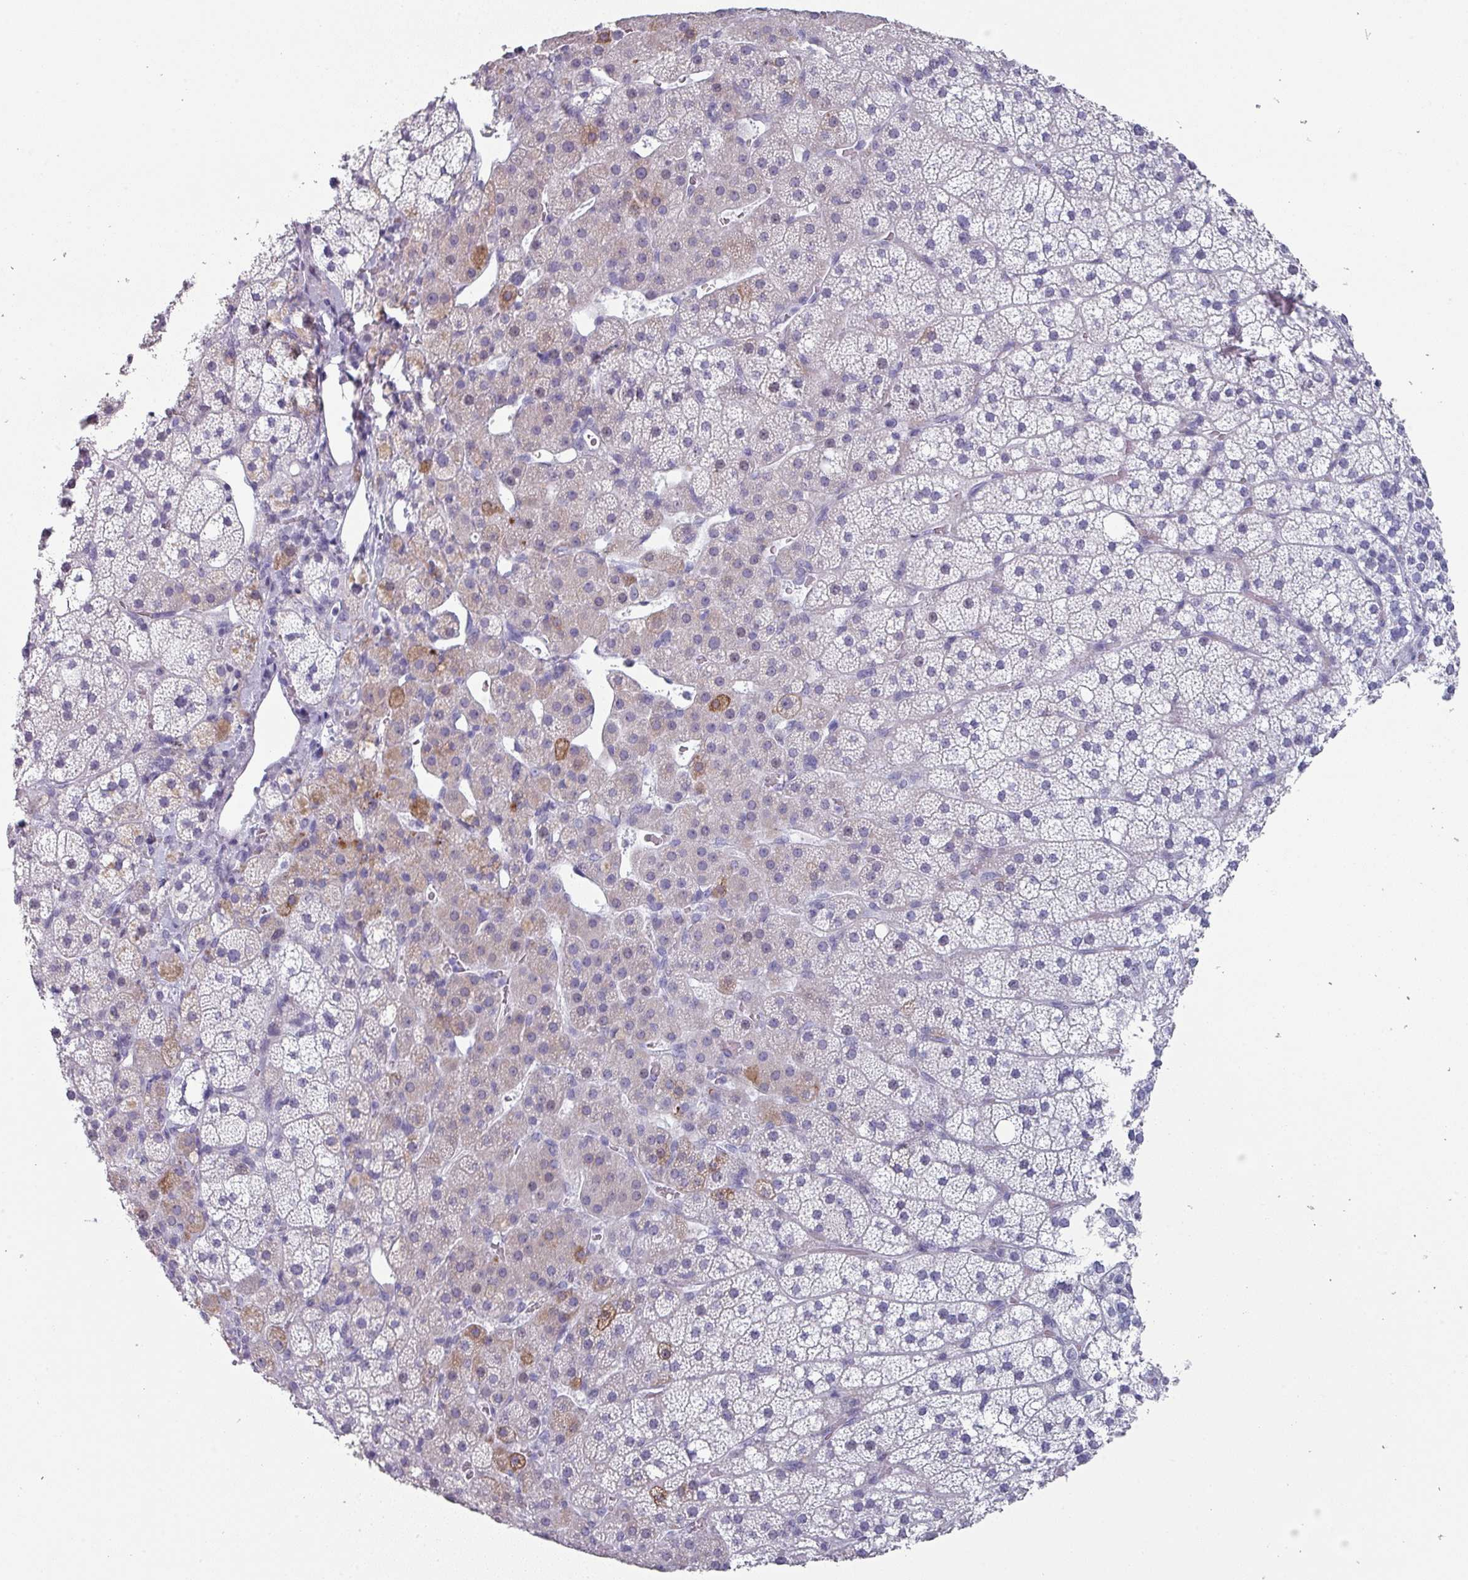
{"staining": {"intensity": "moderate", "quantity": "<25%", "location": "cytoplasmic/membranous"}, "tissue": "adrenal gland", "cell_type": "Glandular cells", "image_type": "normal", "snomed": [{"axis": "morphology", "description": "Normal tissue, NOS"}, {"axis": "topography", "description": "Adrenal gland"}], "caption": "Immunohistochemical staining of normal human adrenal gland demonstrates <25% levels of moderate cytoplasmic/membranous protein expression in about <25% of glandular cells. (IHC, brightfield microscopy, high magnification).", "gene": "SLC35G2", "patient": {"sex": "male", "age": 53}}